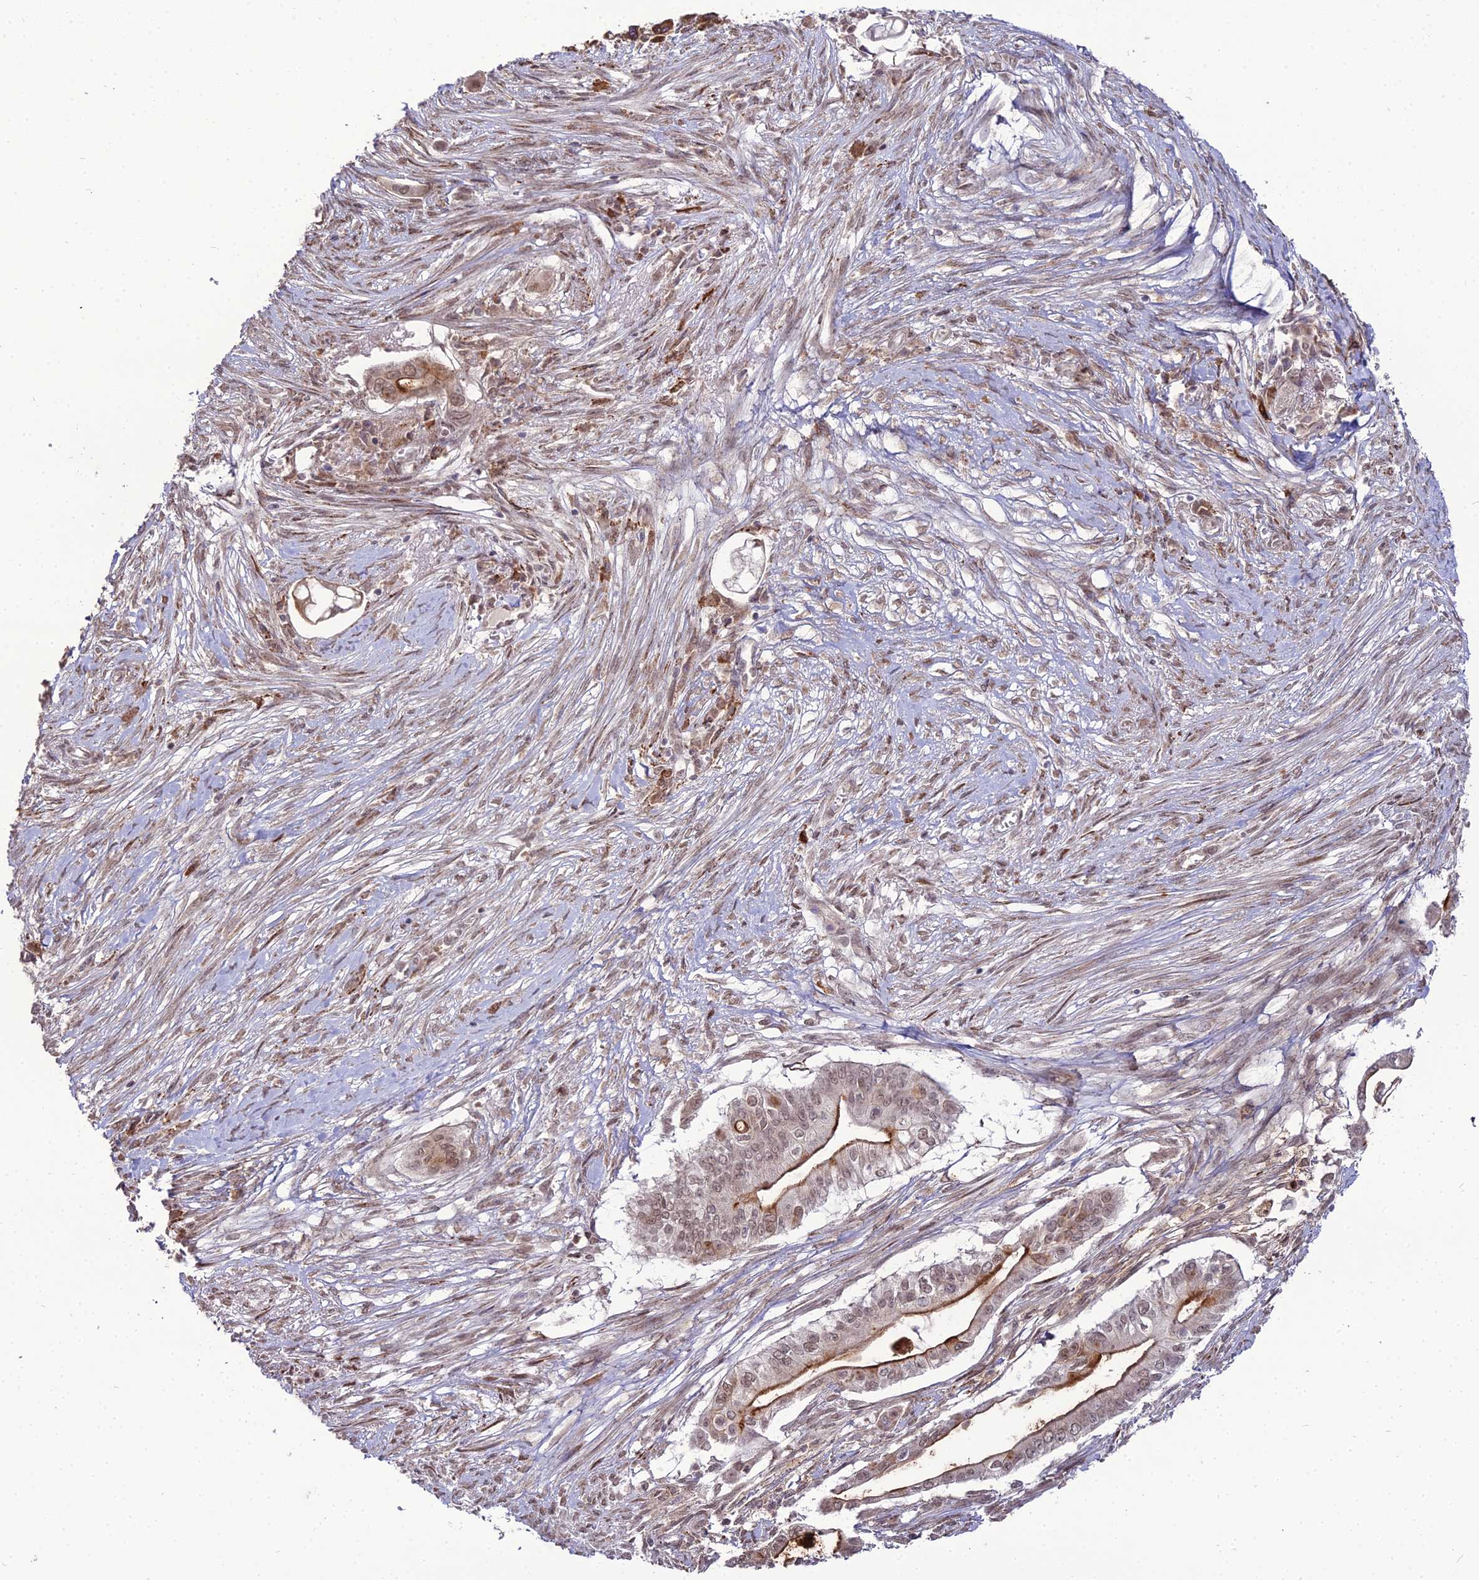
{"staining": {"intensity": "moderate", "quantity": "25%-75%", "location": "cytoplasmic/membranous,nuclear"}, "tissue": "pancreatic cancer", "cell_type": "Tumor cells", "image_type": "cancer", "snomed": [{"axis": "morphology", "description": "Adenocarcinoma, NOS"}, {"axis": "topography", "description": "Pancreas"}], "caption": "A histopathology image showing moderate cytoplasmic/membranous and nuclear expression in about 25%-75% of tumor cells in pancreatic cancer (adenocarcinoma), as visualized by brown immunohistochemical staining.", "gene": "TROAP", "patient": {"sex": "male", "age": 68}}